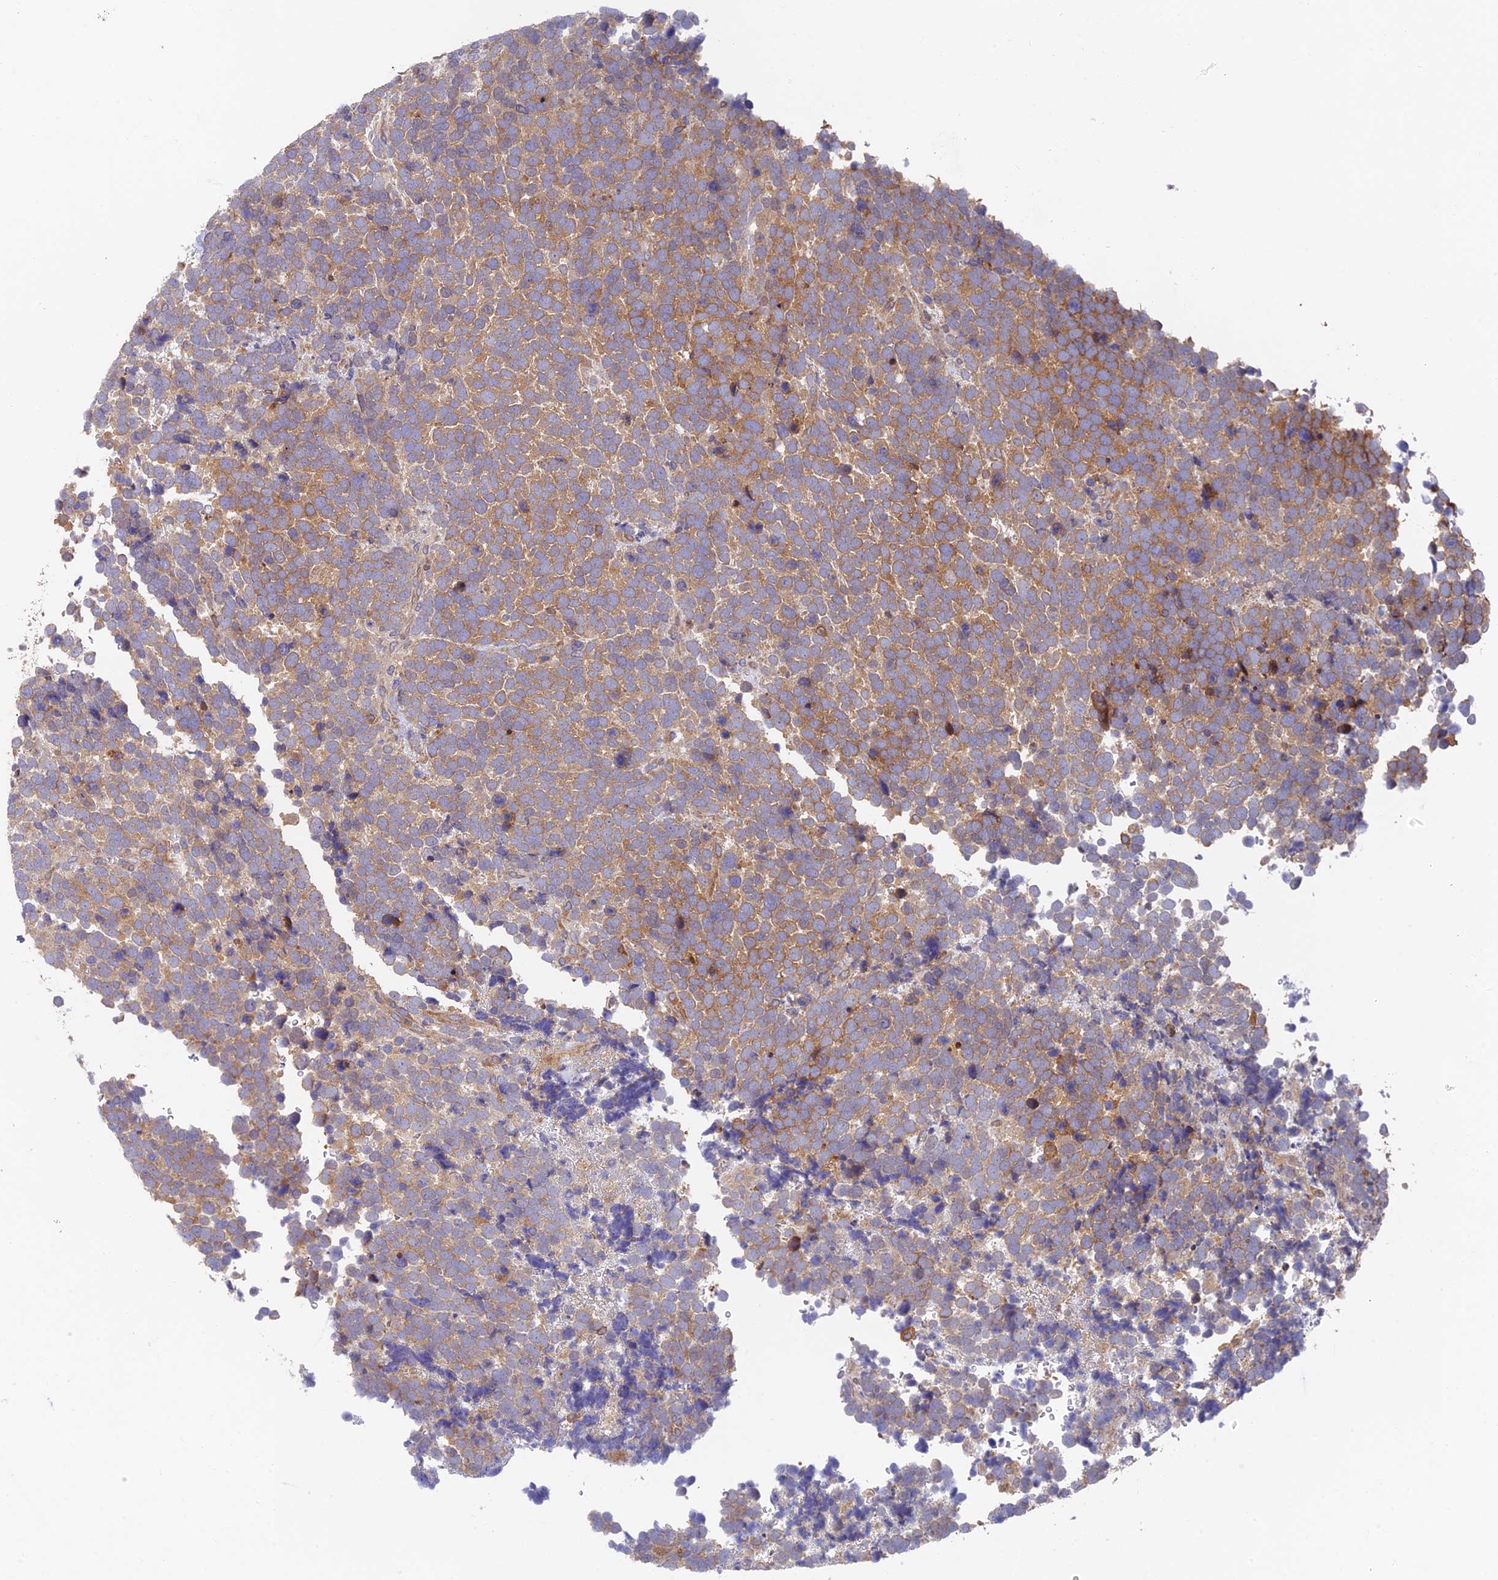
{"staining": {"intensity": "moderate", "quantity": "25%-75%", "location": "cytoplasmic/membranous"}, "tissue": "urothelial cancer", "cell_type": "Tumor cells", "image_type": "cancer", "snomed": [{"axis": "morphology", "description": "Urothelial carcinoma, High grade"}, {"axis": "topography", "description": "Urinary bladder"}], "caption": "IHC image of neoplastic tissue: urothelial cancer stained using immunohistochemistry (IHC) demonstrates medium levels of moderate protein expression localized specifically in the cytoplasmic/membranous of tumor cells, appearing as a cytoplasmic/membranous brown color.", "gene": "IPO5", "patient": {"sex": "female", "age": 82}}